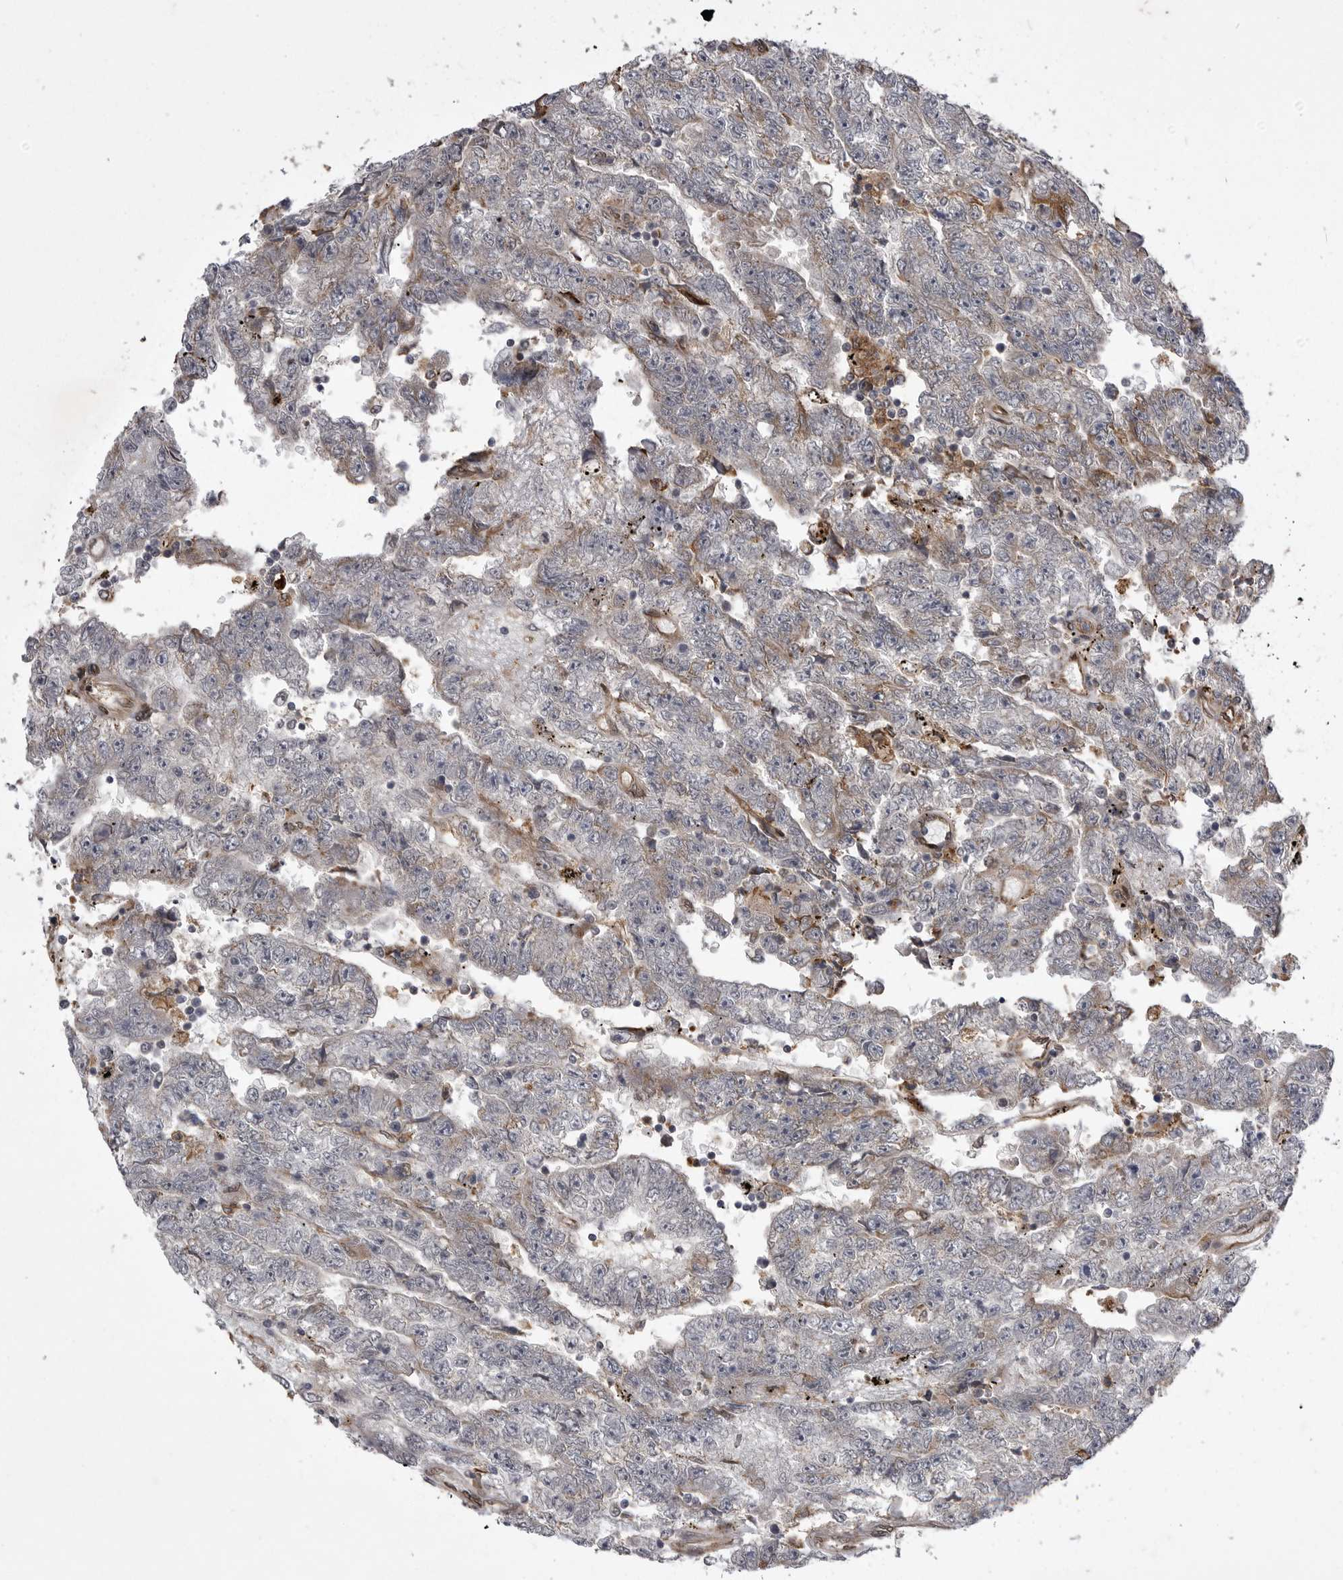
{"staining": {"intensity": "negative", "quantity": "none", "location": "none"}, "tissue": "testis cancer", "cell_type": "Tumor cells", "image_type": "cancer", "snomed": [{"axis": "morphology", "description": "Carcinoma, Embryonal, NOS"}, {"axis": "topography", "description": "Testis"}], "caption": "Immunohistochemical staining of embryonal carcinoma (testis) demonstrates no significant expression in tumor cells.", "gene": "ABL1", "patient": {"sex": "male", "age": 25}}